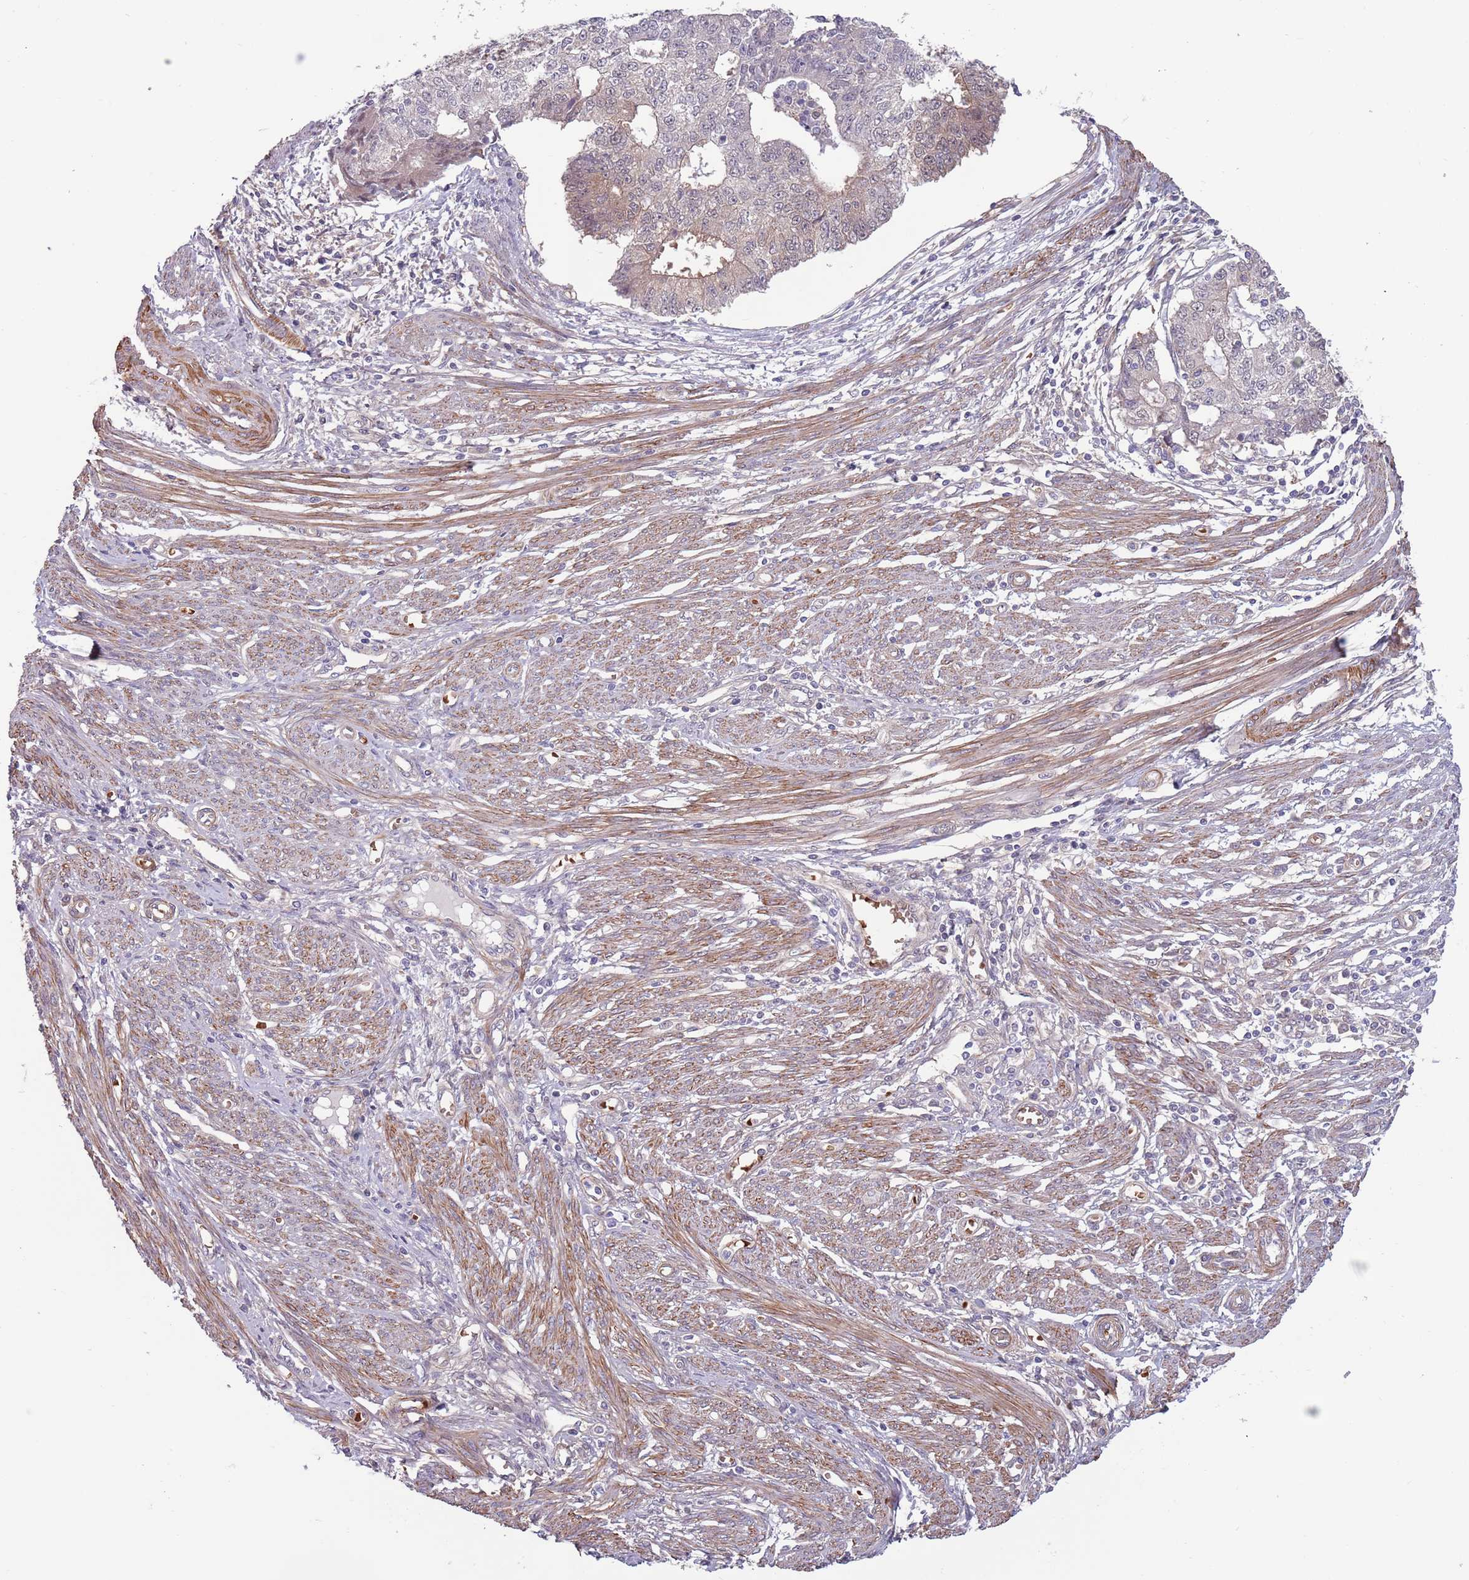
{"staining": {"intensity": "weak", "quantity": ">75%", "location": "nuclear"}, "tissue": "endometrial cancer", "cell_type": "Tumor cells", "image_type": "cancer", "snomed": [{"axis": "morphology", "description": "Adenocarcinoma, NOS"}, {"axis": "topography", "description": "Endometrium"}], "caption": "DAB (3,3'-diaminobenzidine) immunohistochemical staining of endometrial cancer (adenocarcinoma) exhibits weak nuclear protein positivity in approximately >75% of tumor cells. (Brightfield microscopy of DAB IHC at high magnification).", "gene": "CLNS1A", "patient": {"sex": "female", "age": 56}}